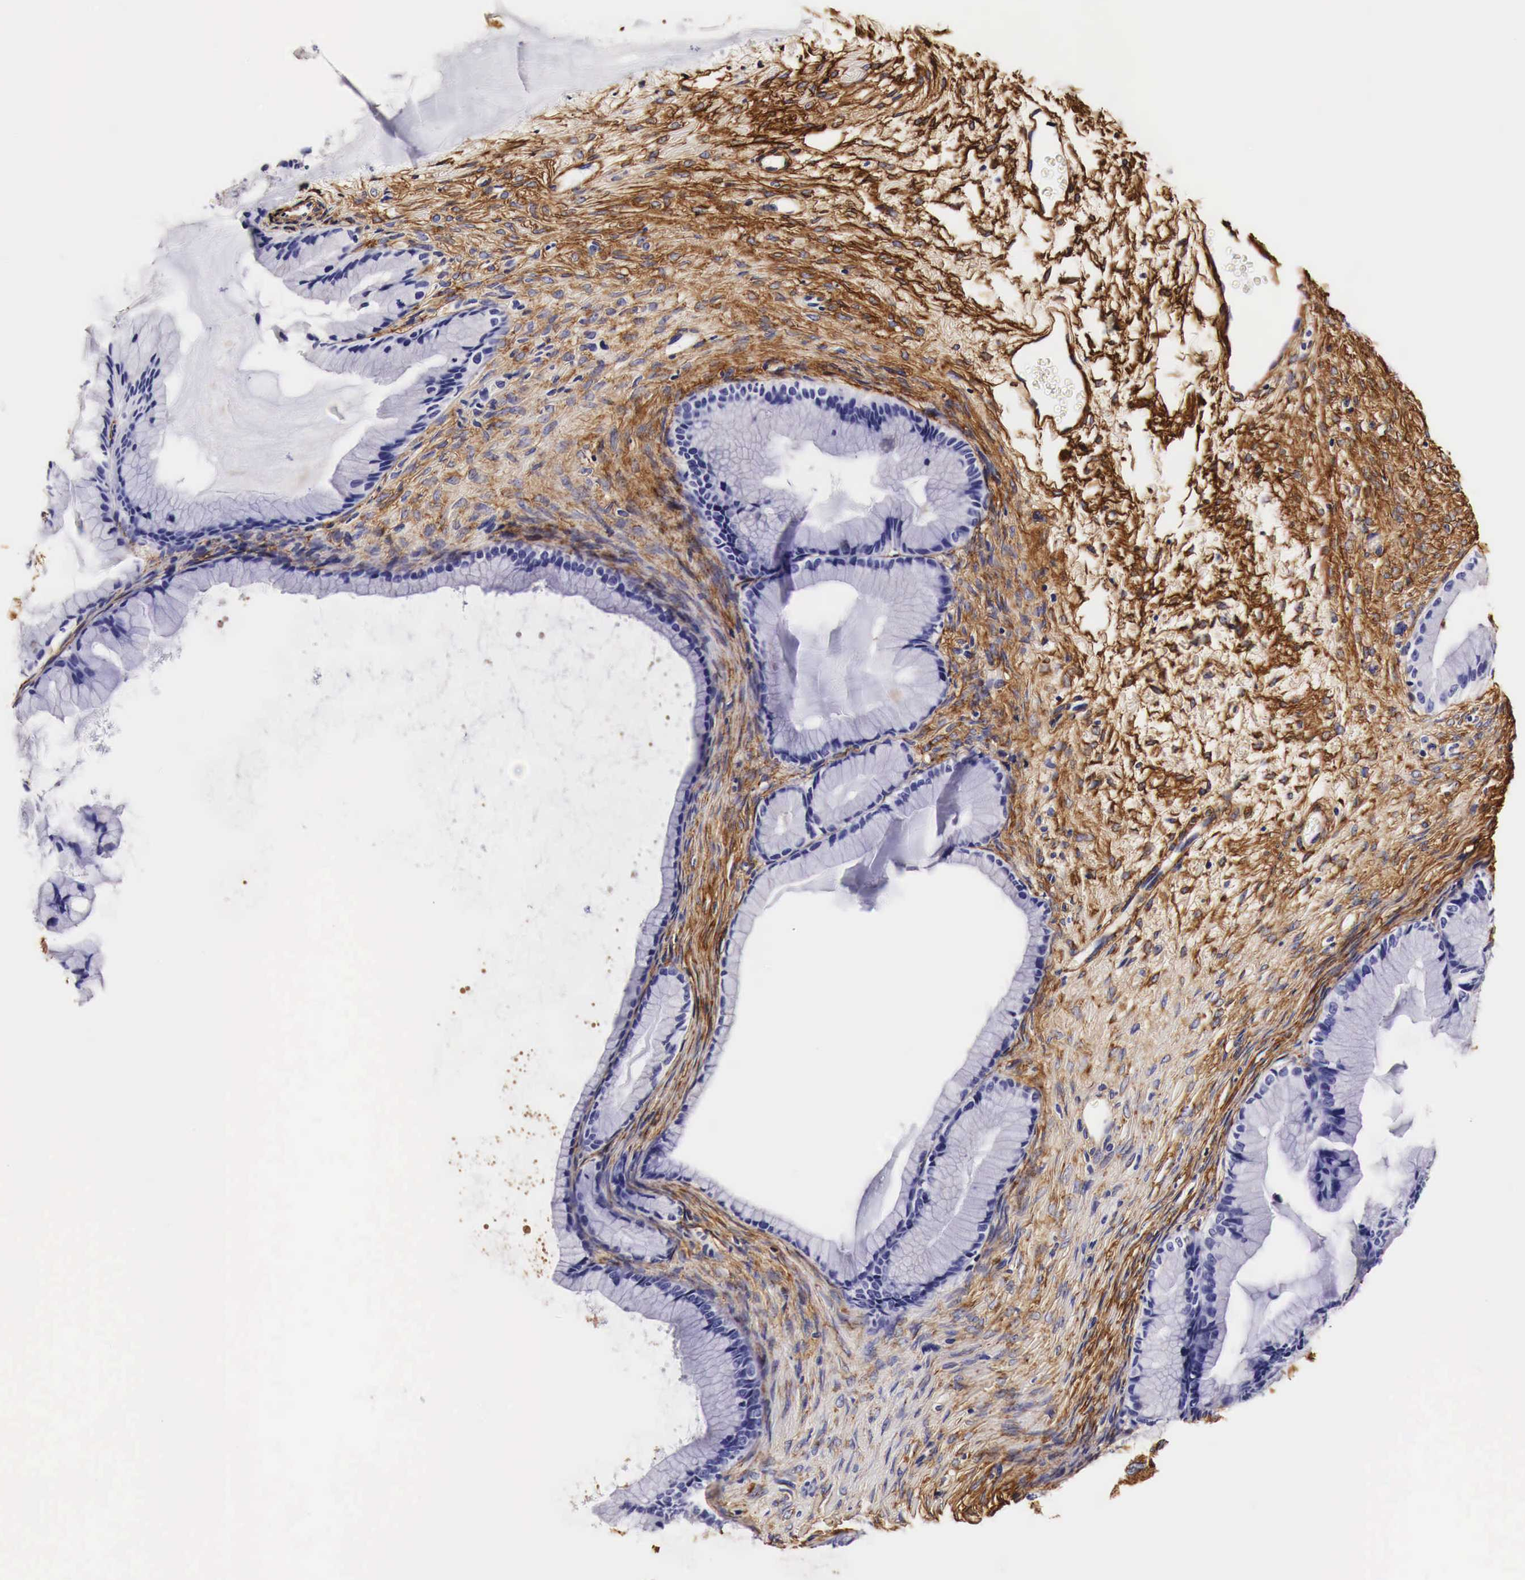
{"staining": {"intensity": "negative", "quantity": "none", "location": "none"}, "tissue": "ovarian cancer", "cell_type": "Tumor cells", "image_type": "cancer", "snomed": [{"axis": "morphology", "description": "Cystadenocarcinoma, mucinous, NOS"}, {"axis": "topography", "description": "Ovary"}], "caption": "Immunohistochemistry (IHC) micrograph of neoplastic tissue: human mucinous cystadenocarcinoma (ovarian) stained with DAB (3,3'-diaminobenzidine) shows no significant protein expression in tumor cells. The staining was performed using DAB to visualize the protein expression in brown, while the nuclei were stained in blue with hematoxylin (Magnification: 20x).", "gene": "LAMB2", "patient": {"sex": "female", "age": 41}}